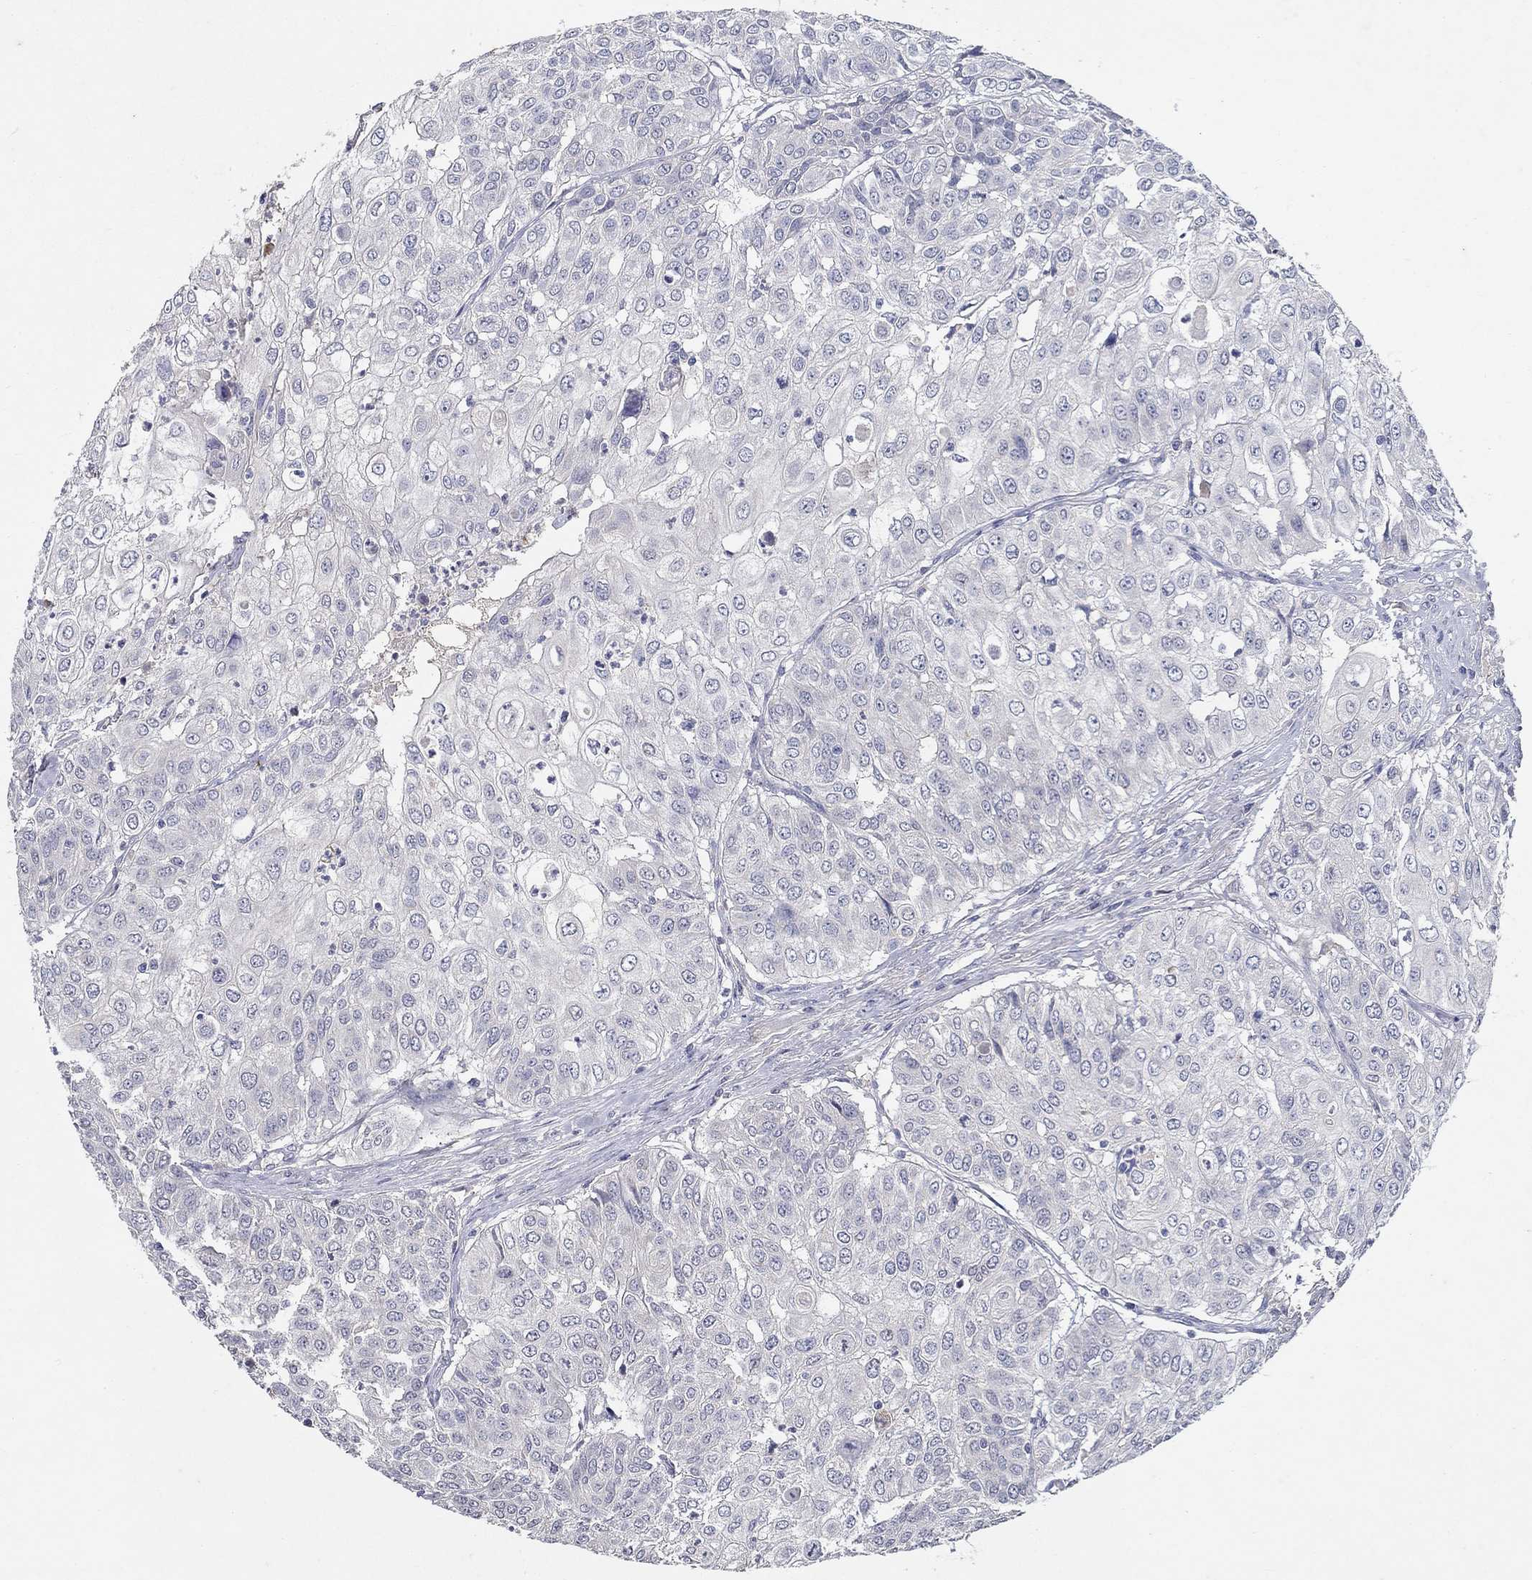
{"staining": {"intensity": "negative", "quantity": "none", "location": "none"}, "tissue": "urothelial cancer", "cell_type": "Tumor cells", "image_type": "cancer", "snomed": [{"axis": "morphology", "description": "Urothelial carcinoma, High grade"}, {"axis": "topography", "description": "Urinary bladder"}], "caption": "Human urothelial carcinoma (high-grade) stained for a protein using immunohistochemistry displays no positivity in tumor cells.", "gene": "PROZ", "patient": {"sex": "female", "age": 79}}